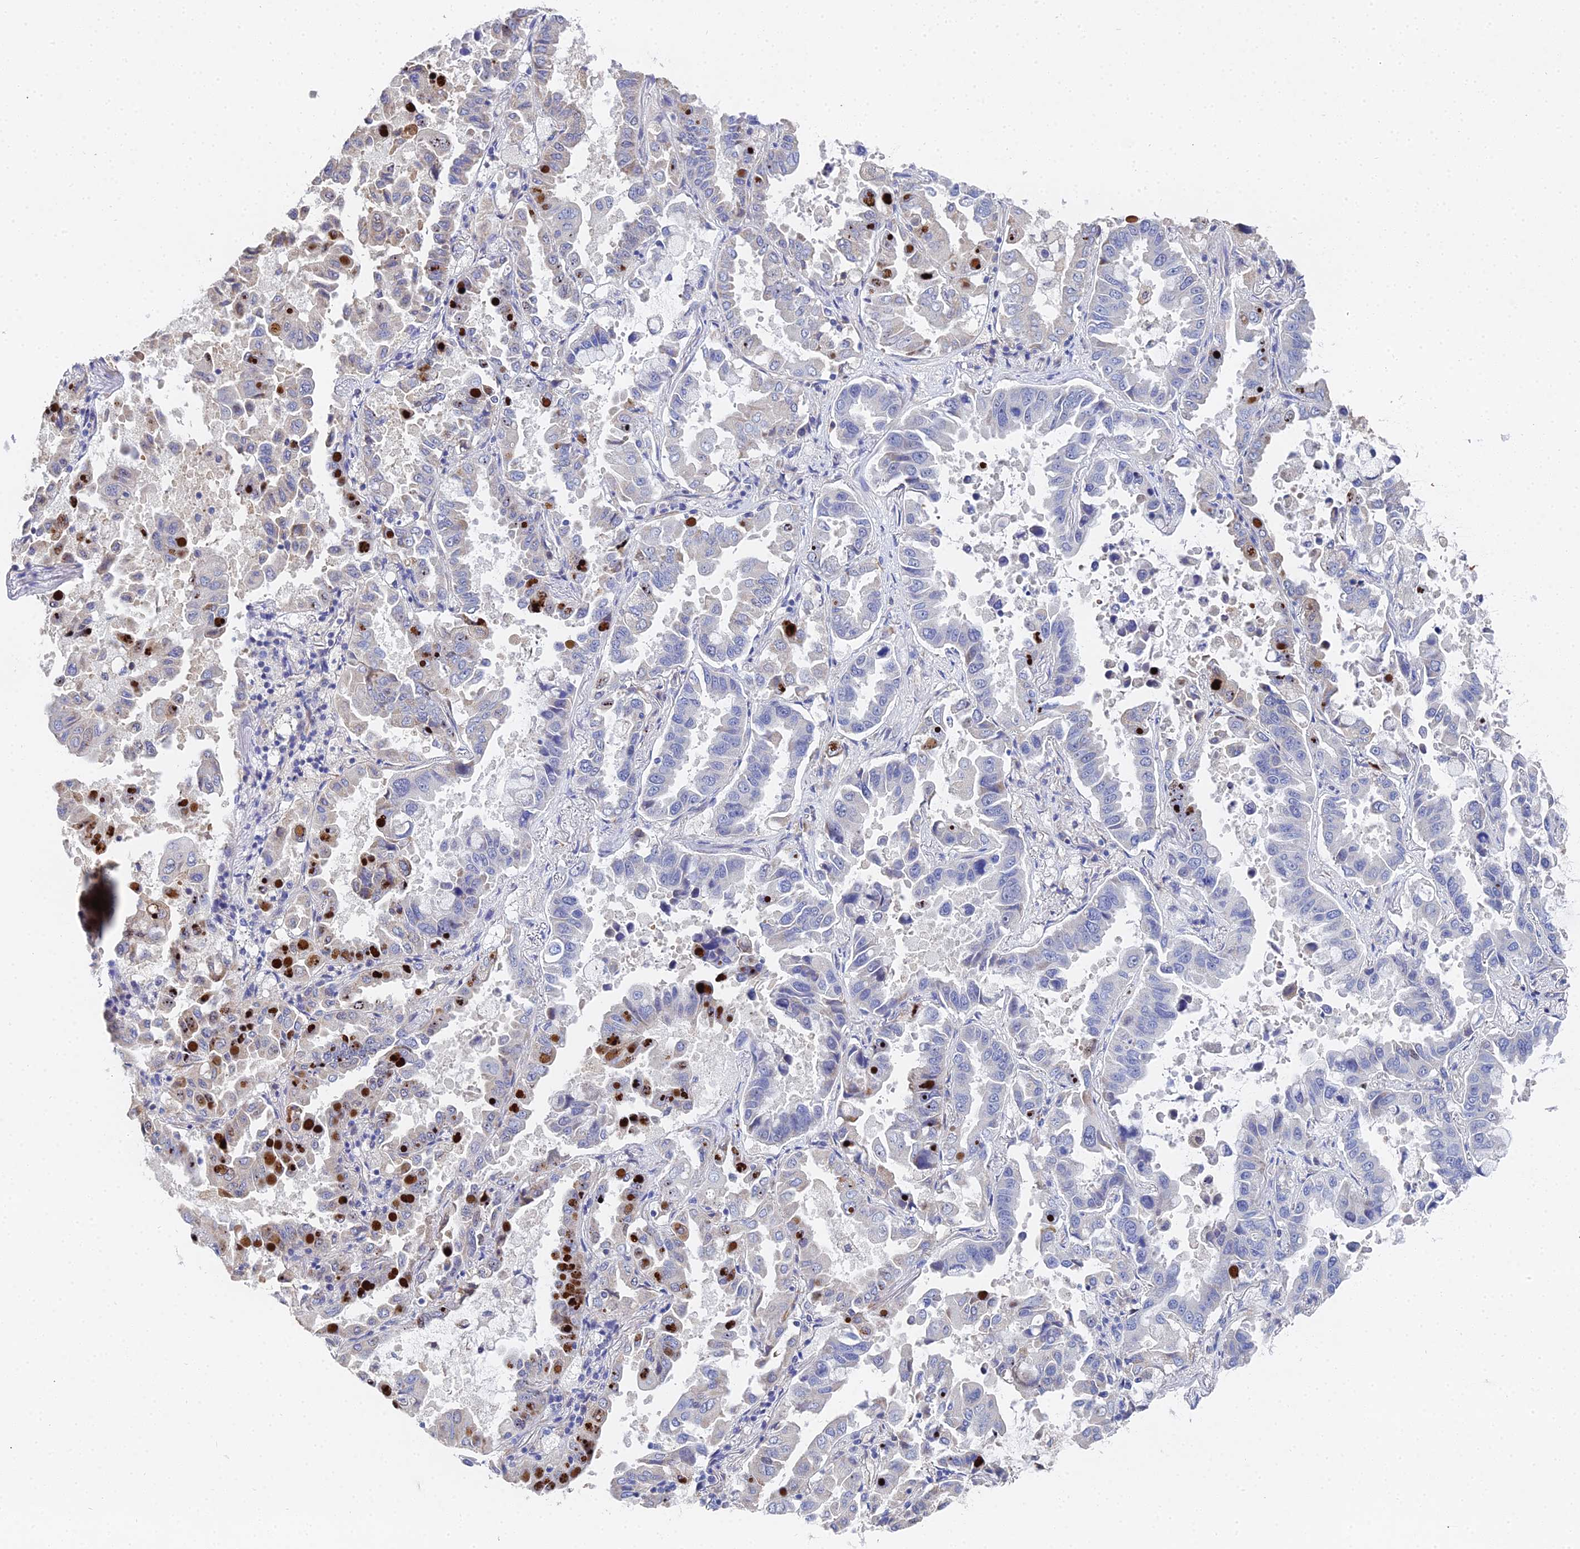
{"staining": {"intensity": "strong", "quantity": "<25%", "location": "nuclear"}, "tissue": "lung cancer", "cell_type": "Tumor cells", "image_type": "cancer", "snomed": [{"axis": "morphology", "description": "Adenocarcinoma, NOS"}, {"axis": "topography", "description": "Lung"}], "caption": "Protein expression by immunohistochemistry (IHC) displays strong nuclear staining in approximately <25% of tumor cells in adenocarcinoma (lung). (DAB IHC with brightfield microscopy, high magnification).", "gene": "ENSG00000268674", "patient": {"sex": "male", "age": 64}}